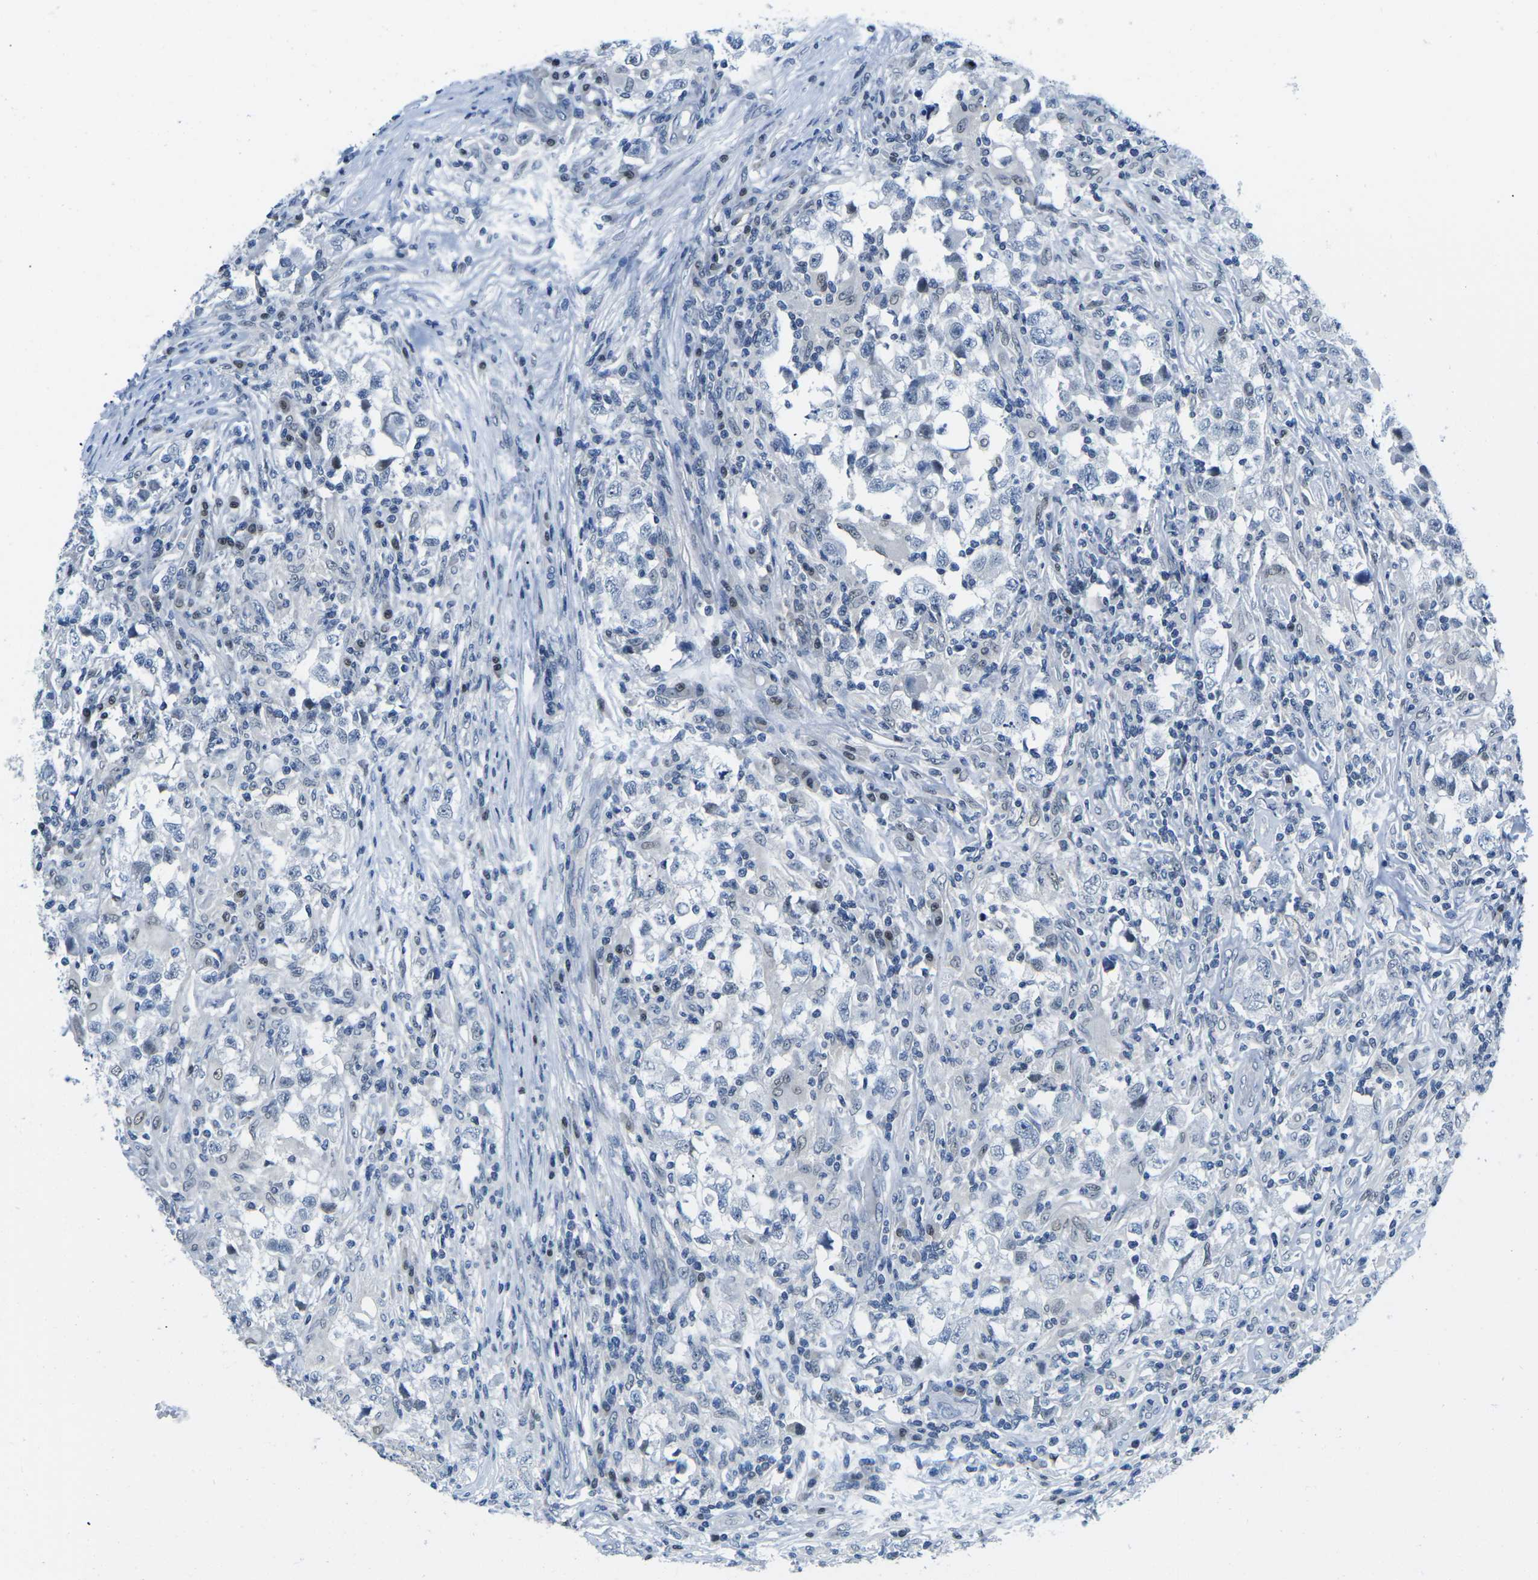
{"staining": {"intensity": "negative", "quantity": "none", "location": "none"}, "tissue": "testis cancer", "cell_type": "Tumor cells", "image_type": "cancer", "snomed": [{"axis": "morphology", "description": "Carcinoma, Embryonal, NOS"}, {"axis": "topography", "description": "Testis"}], "caption": "An IHC image of testis cancer (embryonal carcinoma) is shown. There is no staining in tumor cells of testis cancer (embryonal carcinoma).", "gene": "UBA7", "patient": {"sex": "male", "age": 21}}